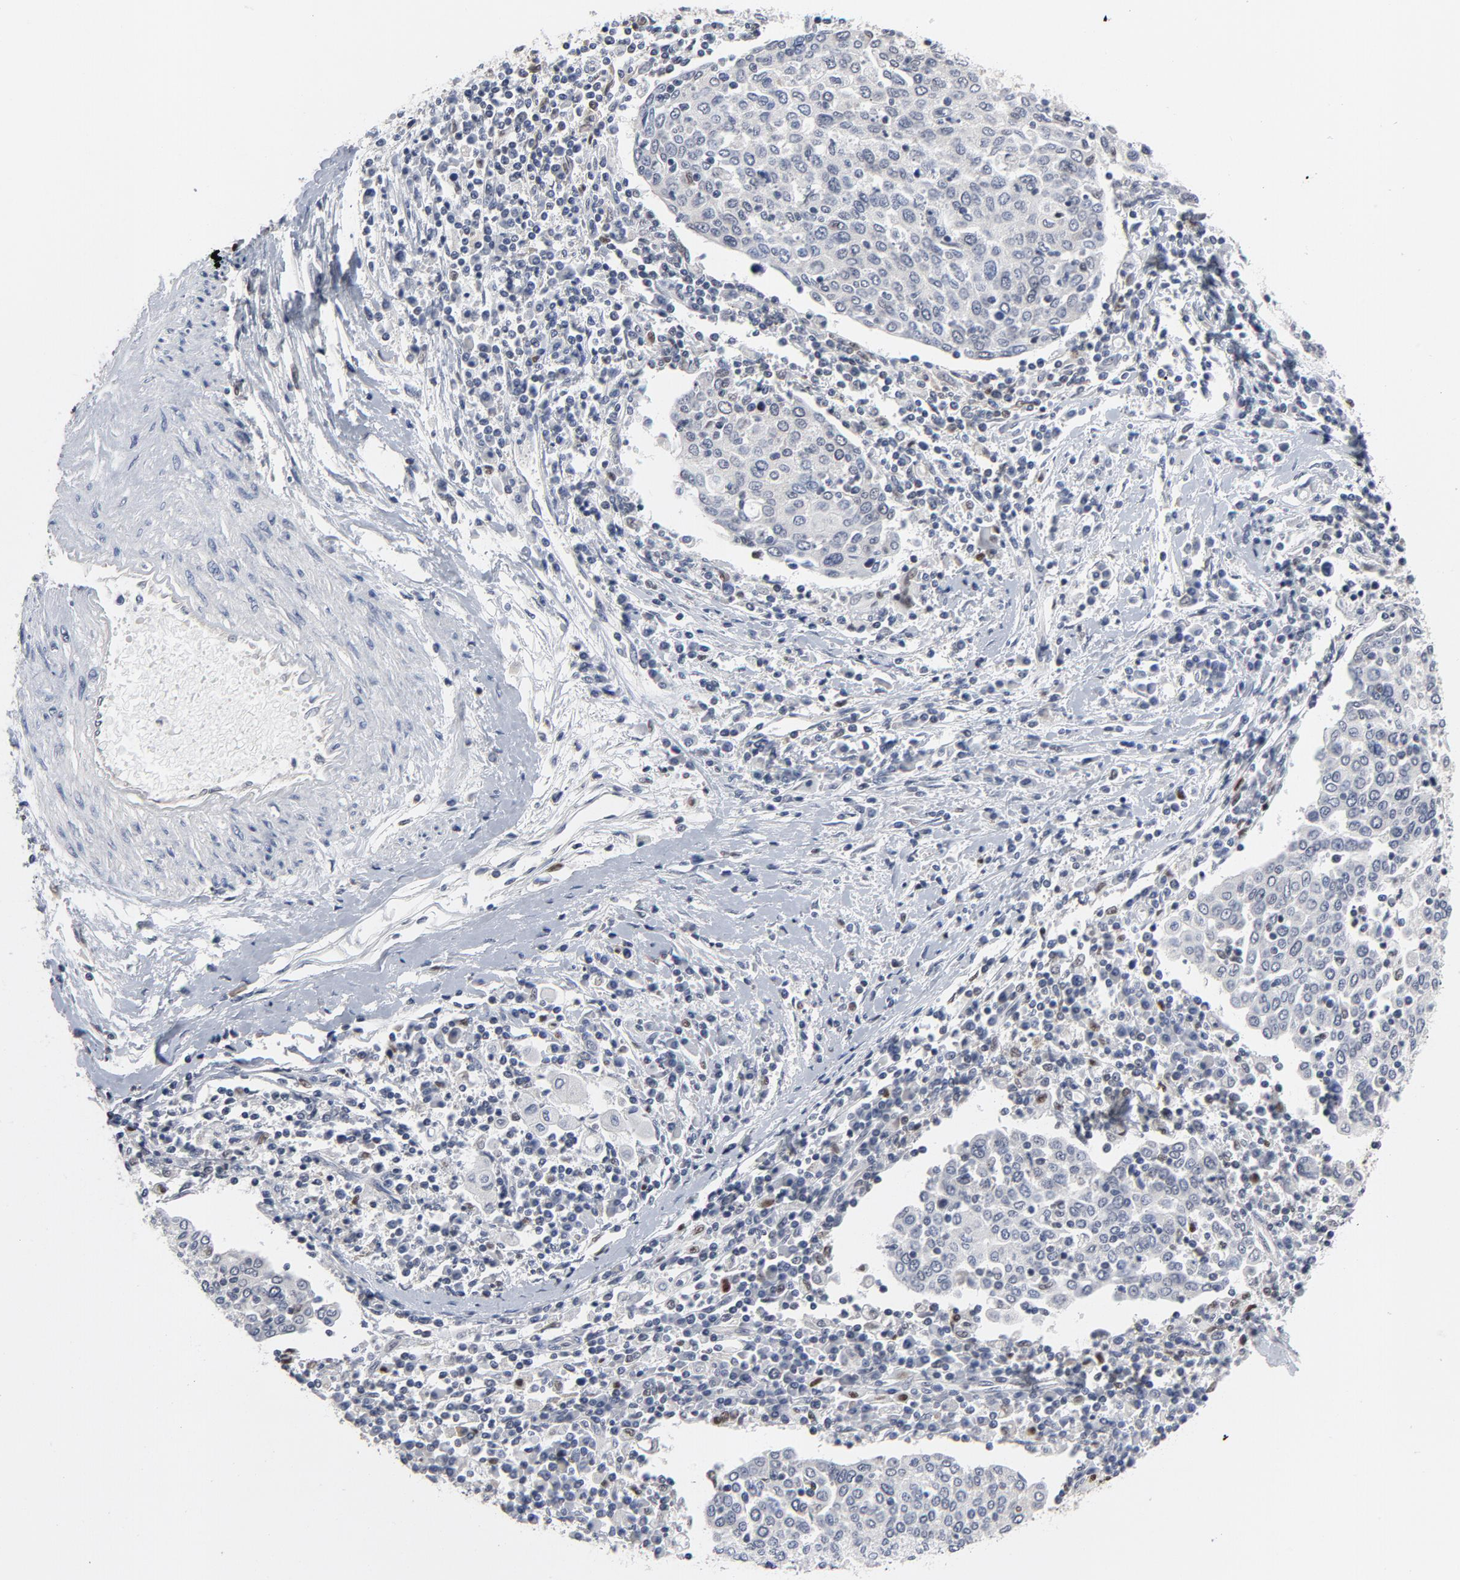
{"staining": {"intensity": "negative", "quantity": "none", "location": "none"}, "tissue": "cervical cancer", "cell_type": "Tumor cells", "image_type": "cancer", "snomed": [{"axis": "morphology", "description": "Squamous cell carcinoma, NOS"}, {"axis": "topography", "description": "Cervix"}], "caption": "This is a photomicrograph of IHC staining of cervical squamous cell carcinoma, which shows no expression in tumor cells. Nuclei are stained in blue.", "gene": "NFKB1", "patient": {"sex": "female", "age": 40}}